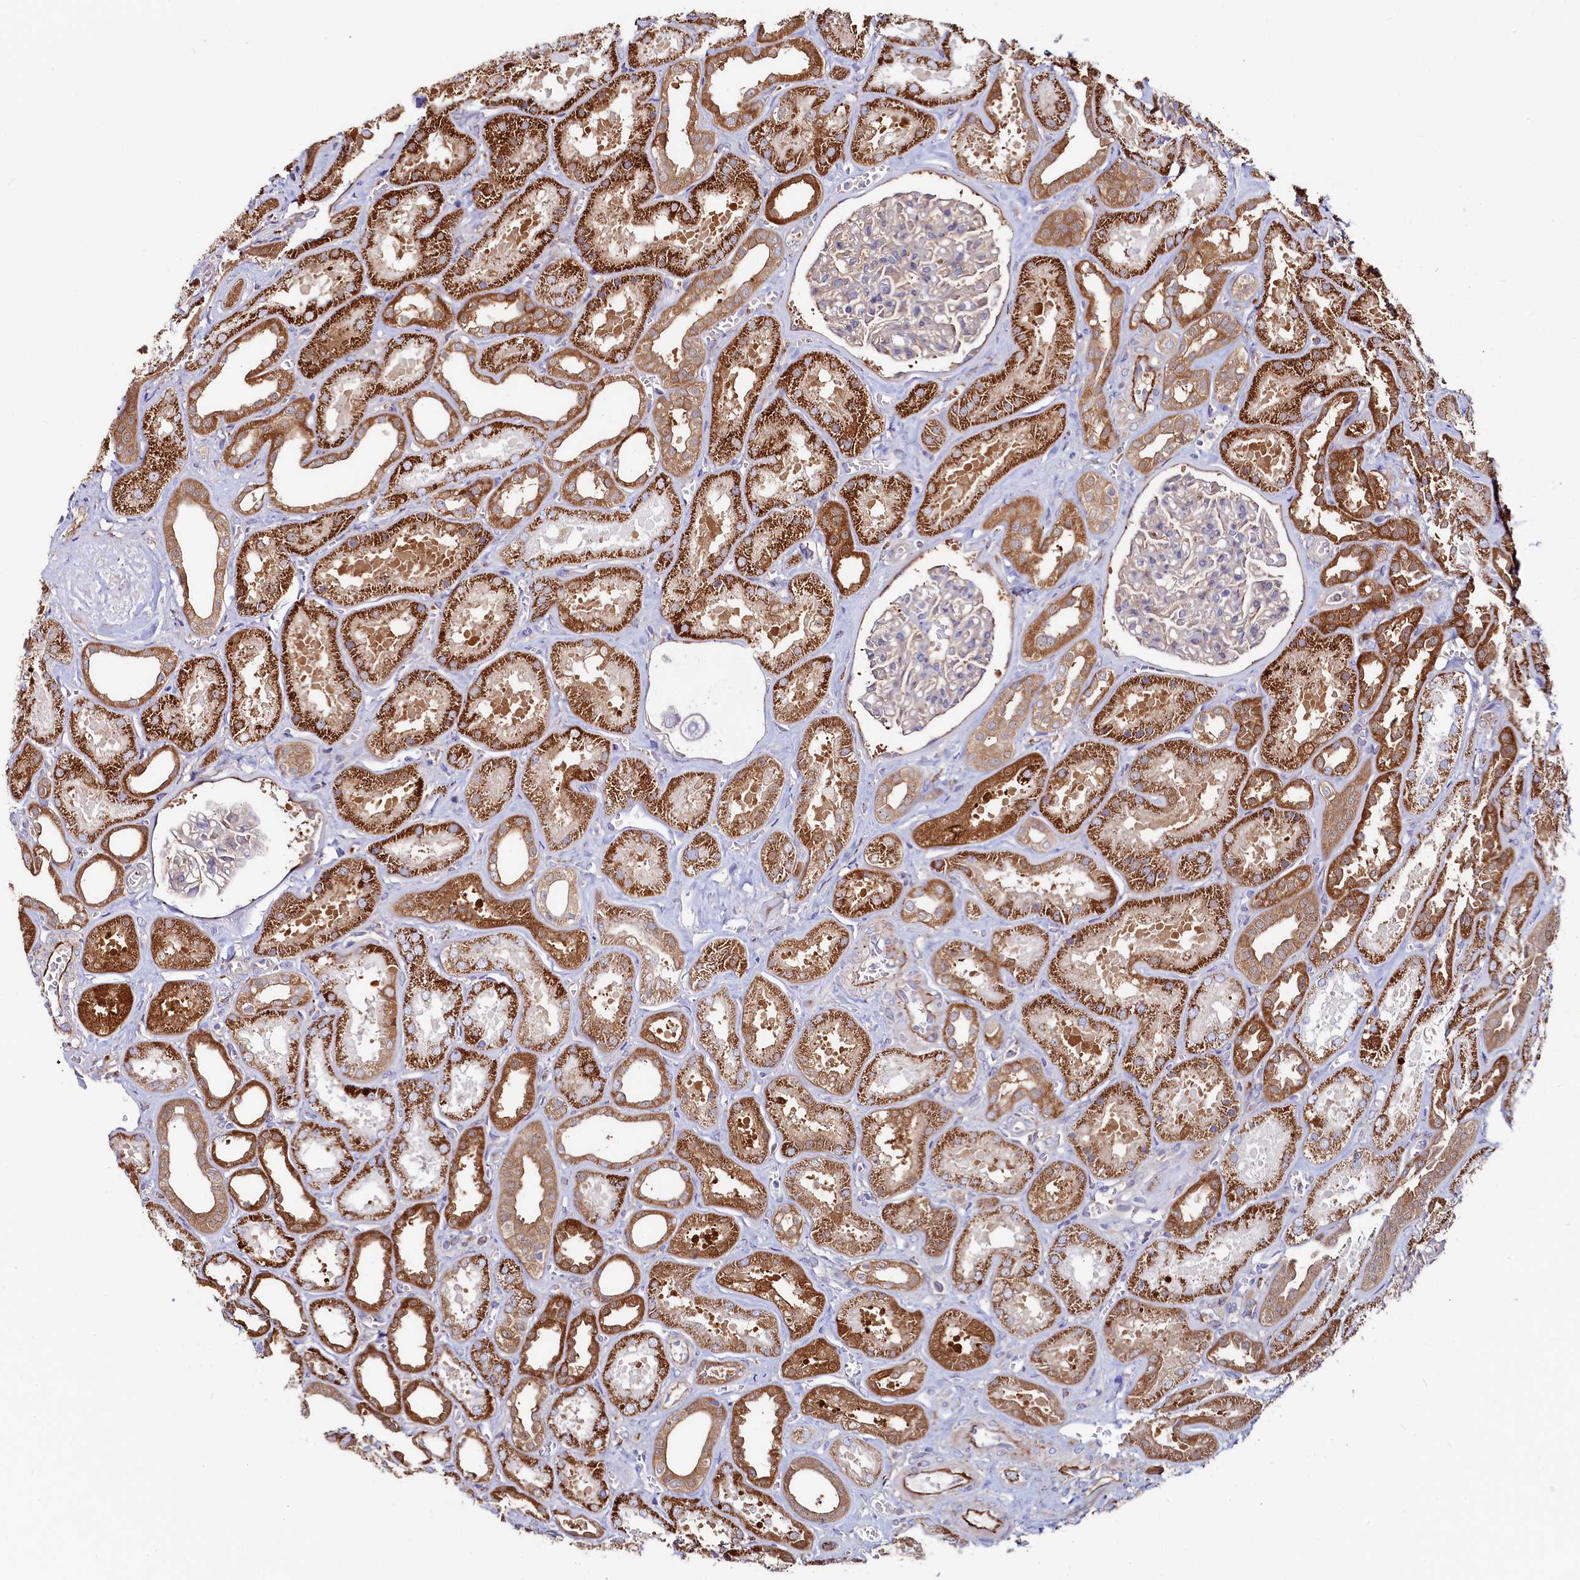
{"staining": {"intensity": "moderate", "quantity": "<25%", "location": "cytoplasmic/membranous"}, "tissue": "kidney", "cell_type": "Cells in glomeruli", "image_type": "normal", "snomed": [{"axis": "morphology", "description": "Normal tissue, NOS"}, {"axis": "morphology", "description": "Adenocarcinoma, NOS"}, {"axis": "topography", "description": "Kidney"}], "caption": "Immunohistochemical staining of normal kidney shows moderate cytoplasmic/membranous protein expression in approximately <25% of cells in glomeruli.", "gene": "ASTE1", "patient": {"sex": "female", "age": 68}}